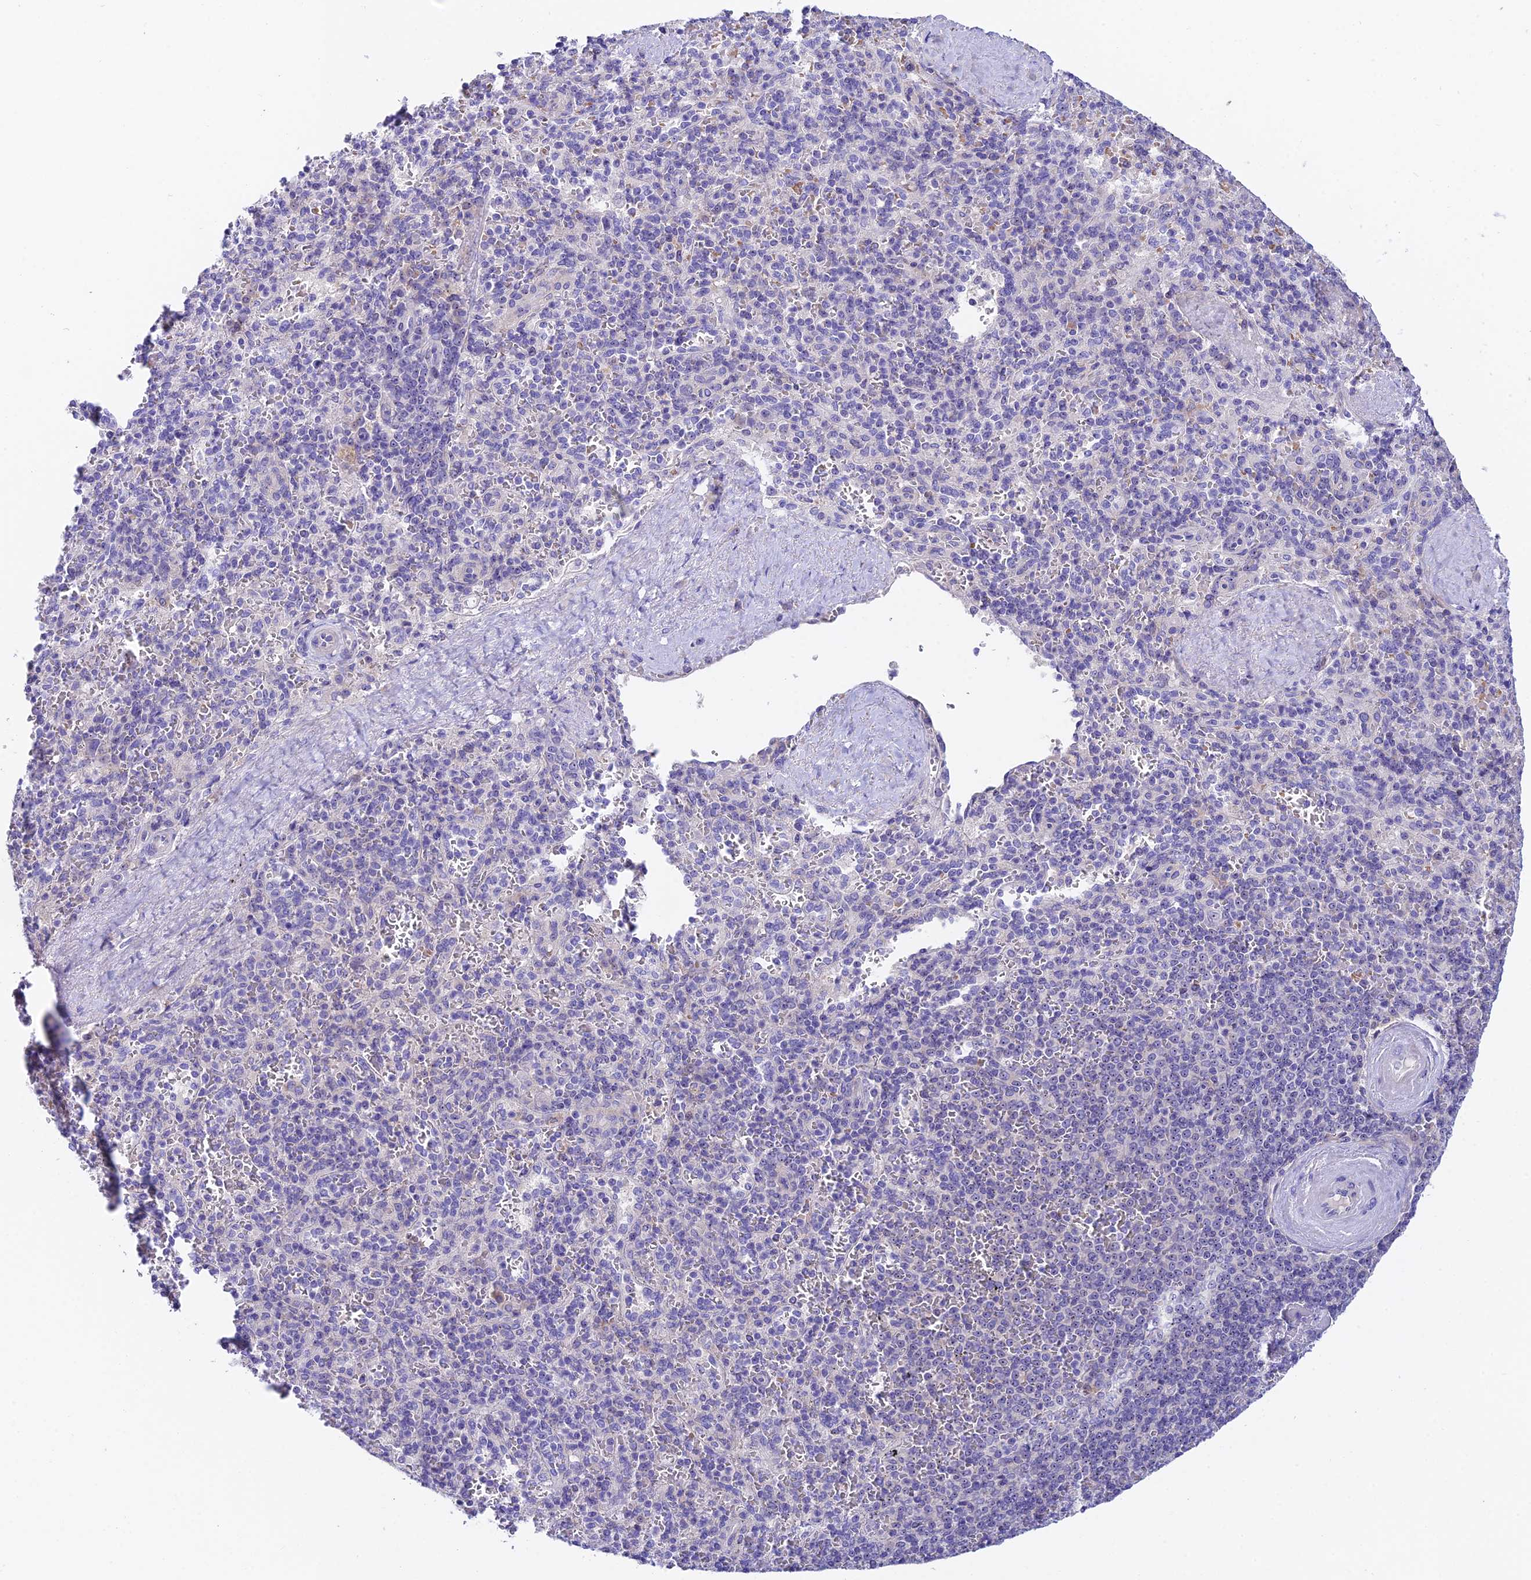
{"staining": {"intensity": "moderate", "quantity": "<25%", "location": "cytoplasmic/membranous"}, "tissue": "spleen", "cell_type": "Cells in red pulp", "image_type": "normal", "snomed": [{"axis": "morphology", "description": "Normal tissue, NOS"}, {"axis": "topography", "description": "Spleen"}], "caption": "Spleen stained with DAB IHC shows low levels of moderate cytoplasmic/membranous expression in about <25% of cells in red pulp.", "gene": "DUSP29", "patient": {"sex": "male", "age": 82}}